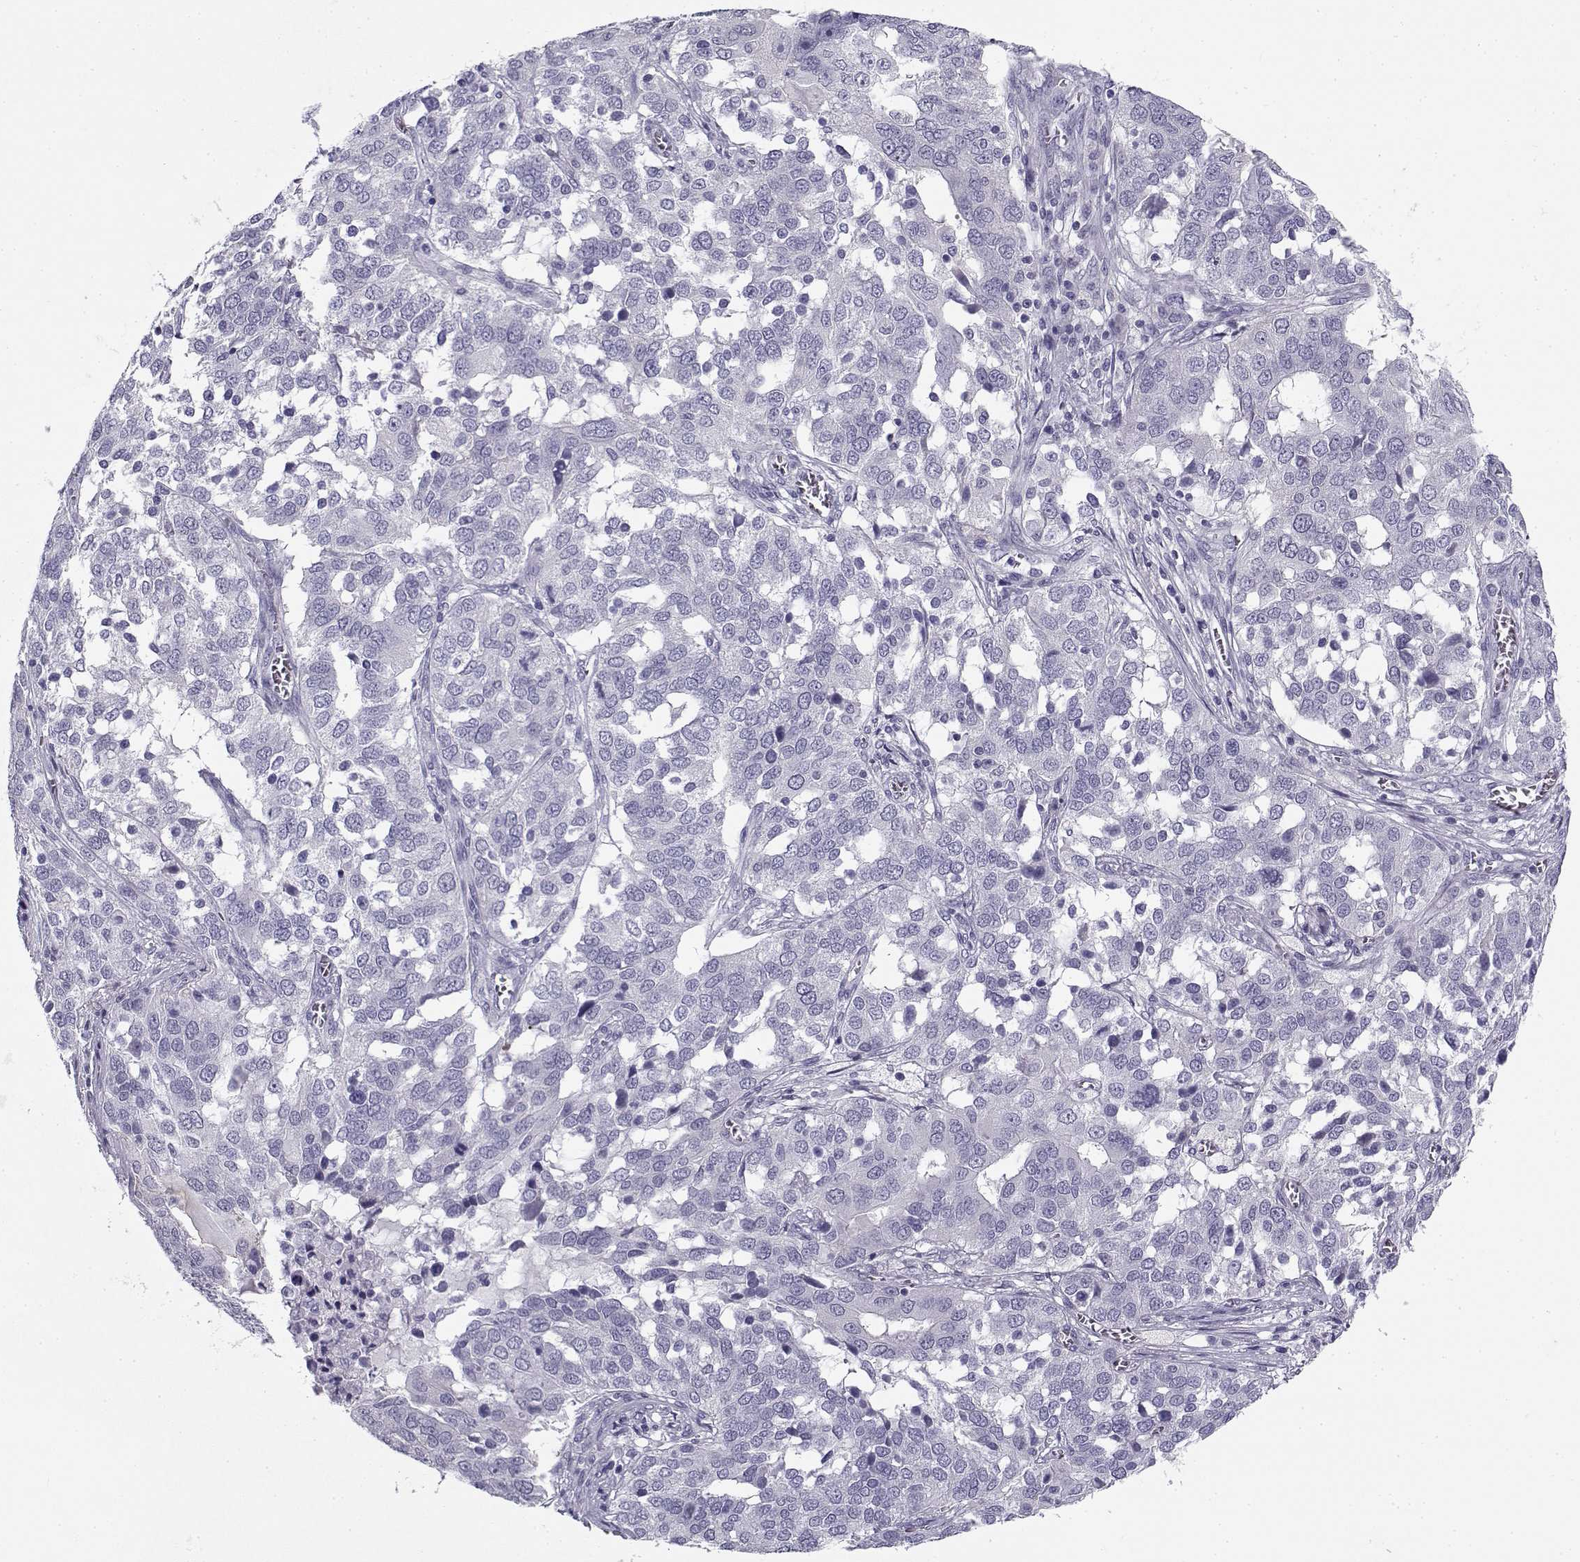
{"staining": {"intensity": "negative", "quantity": "none", "location": "none"}, "tissue": "ovarian cancer", "cell_type": "Tumor cells", "image_type": "cancer", "snomed": [{"axis": "morphology", "description": "Carcinoma, endometroid"}, {"axis": "topography", "description": "Soft tissue"}, {"axis": "topography", "description": "Ovary"}], "caption": "This is an IHC photomicrograph of ovarian cancer (endometroid carcinoma). There is no staining in tumor cells.", "gene": "CREB3L3", "patient": {"sex": "female", "age": 52}}